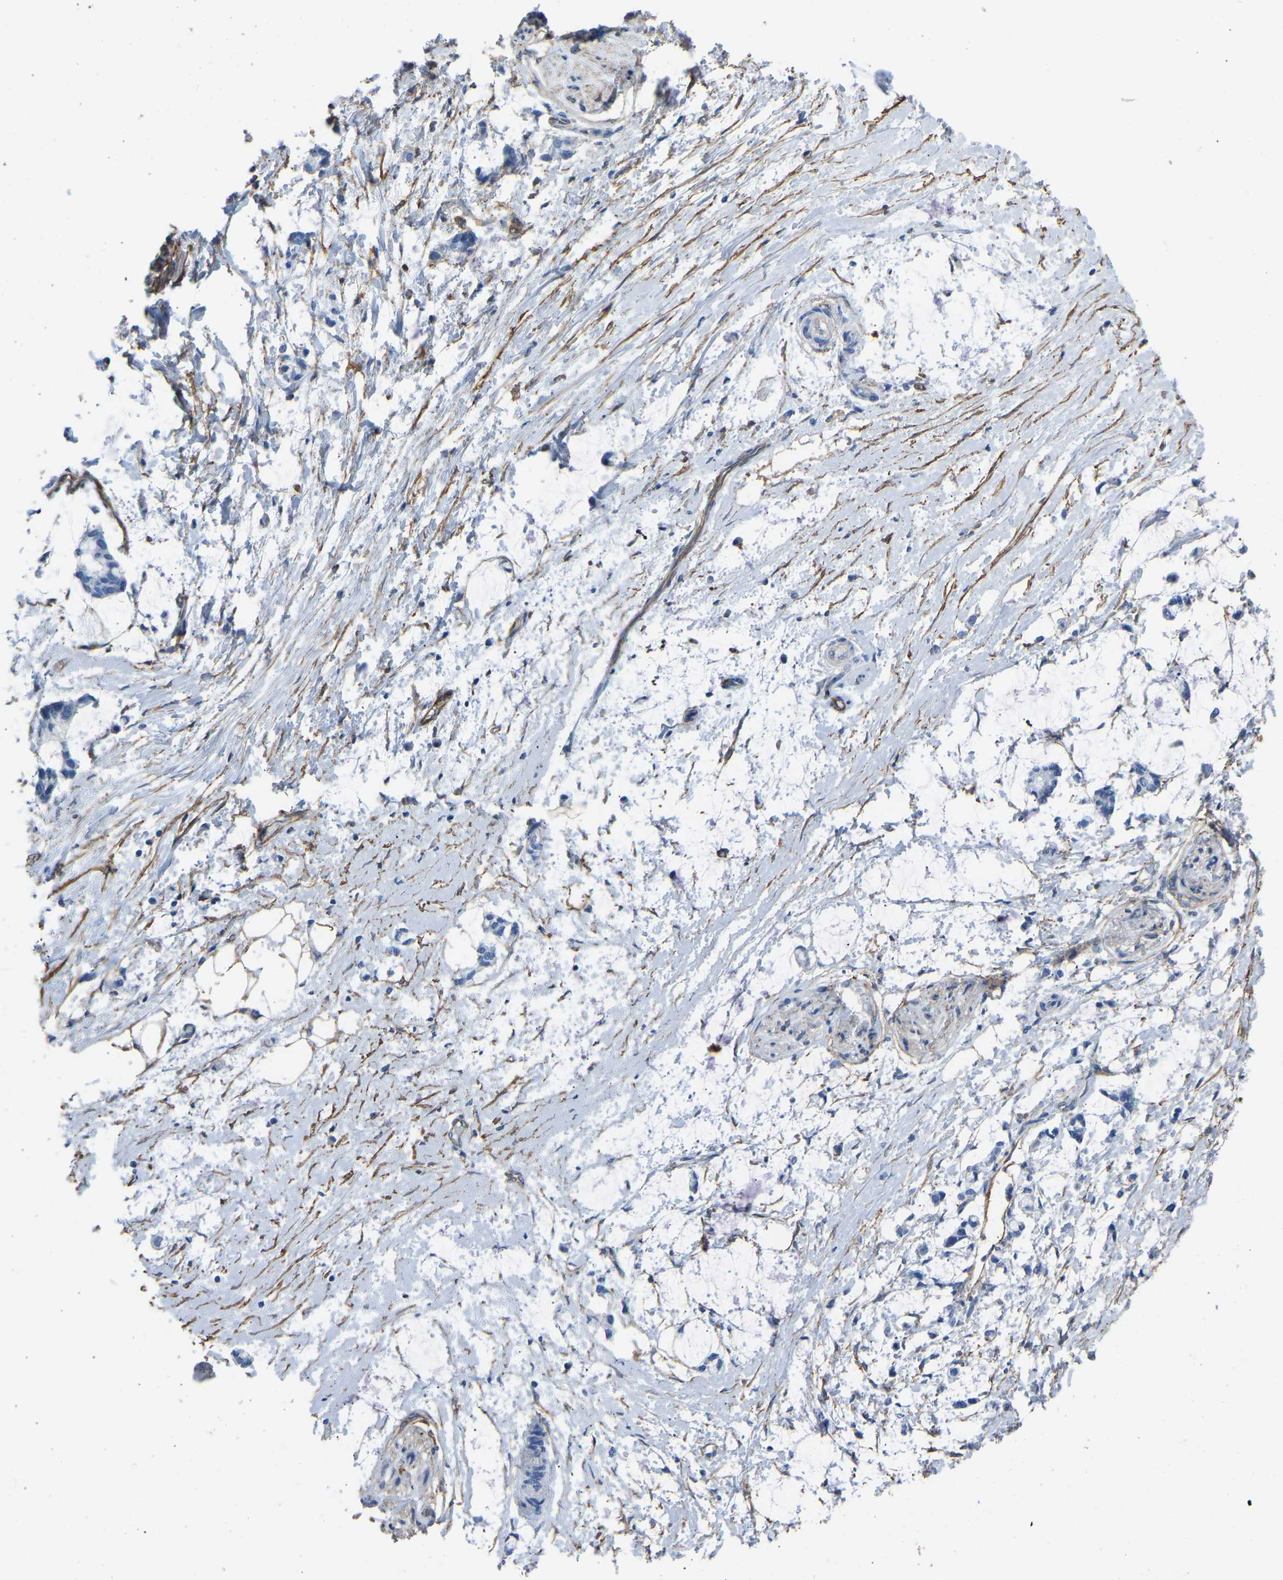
{"staining": {"intensity": "weak", "quantity": "25%-75%", "location": "cytoplasmic/membranous"}, "tissue": "adipose tissue", "cell_type": "Adipocytes", "image_type": "normal", "snomed": [{"axis": "morphology", "description": "Normal tissue, NOS"}, {"axis": "morphology", "description": "Adenocarcinoma, NOS"}, {"axis": "topography", "description": "Colon"}, {"axis": "topography", "description": "Peripheral nerve tissue"}], "caption": "Protein expression analysis of benign adipose tissue shows weak cytoplasmic/membranous expression in about 25%-75% of adipocytes.", "gene": "MYH10", "patient": {"sex": "male", "age": 14}}